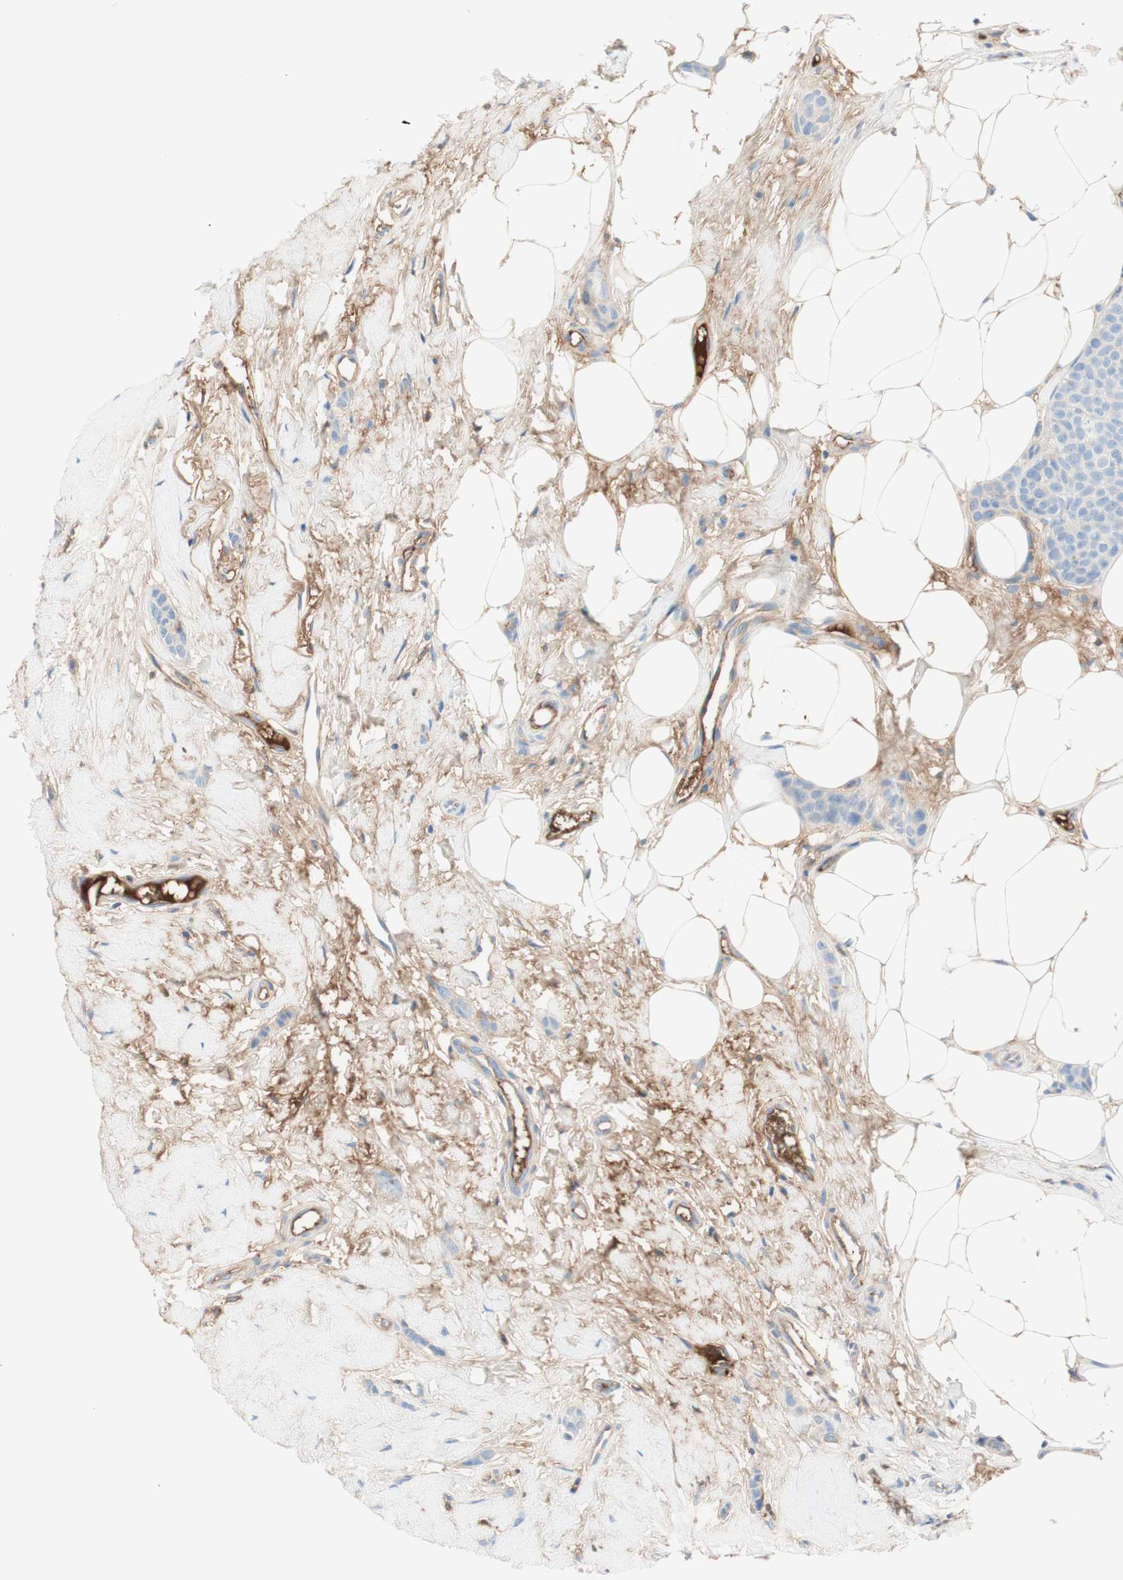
{"staining": {"intensity": "negative", "quantity": "none", "location": "none"}, "tissue": "breast cancer", "cell_type": "Tumor cells", "image_type": "cancer", "snomed": [{"axis": "morphology", "description": "Lobular carcinoma"}, {"axis": "topography", "description": "Skin"}, {"axis": "topography", "description": "Breast"}], "caption": "An immunohistochemistry histopathology image of breast lobular carcinoma is shown. There is no staining in tumor cells of breast lobular carcinoma.", "gene": "KNG1", "patient": {"sex": "female", "age": 46}}